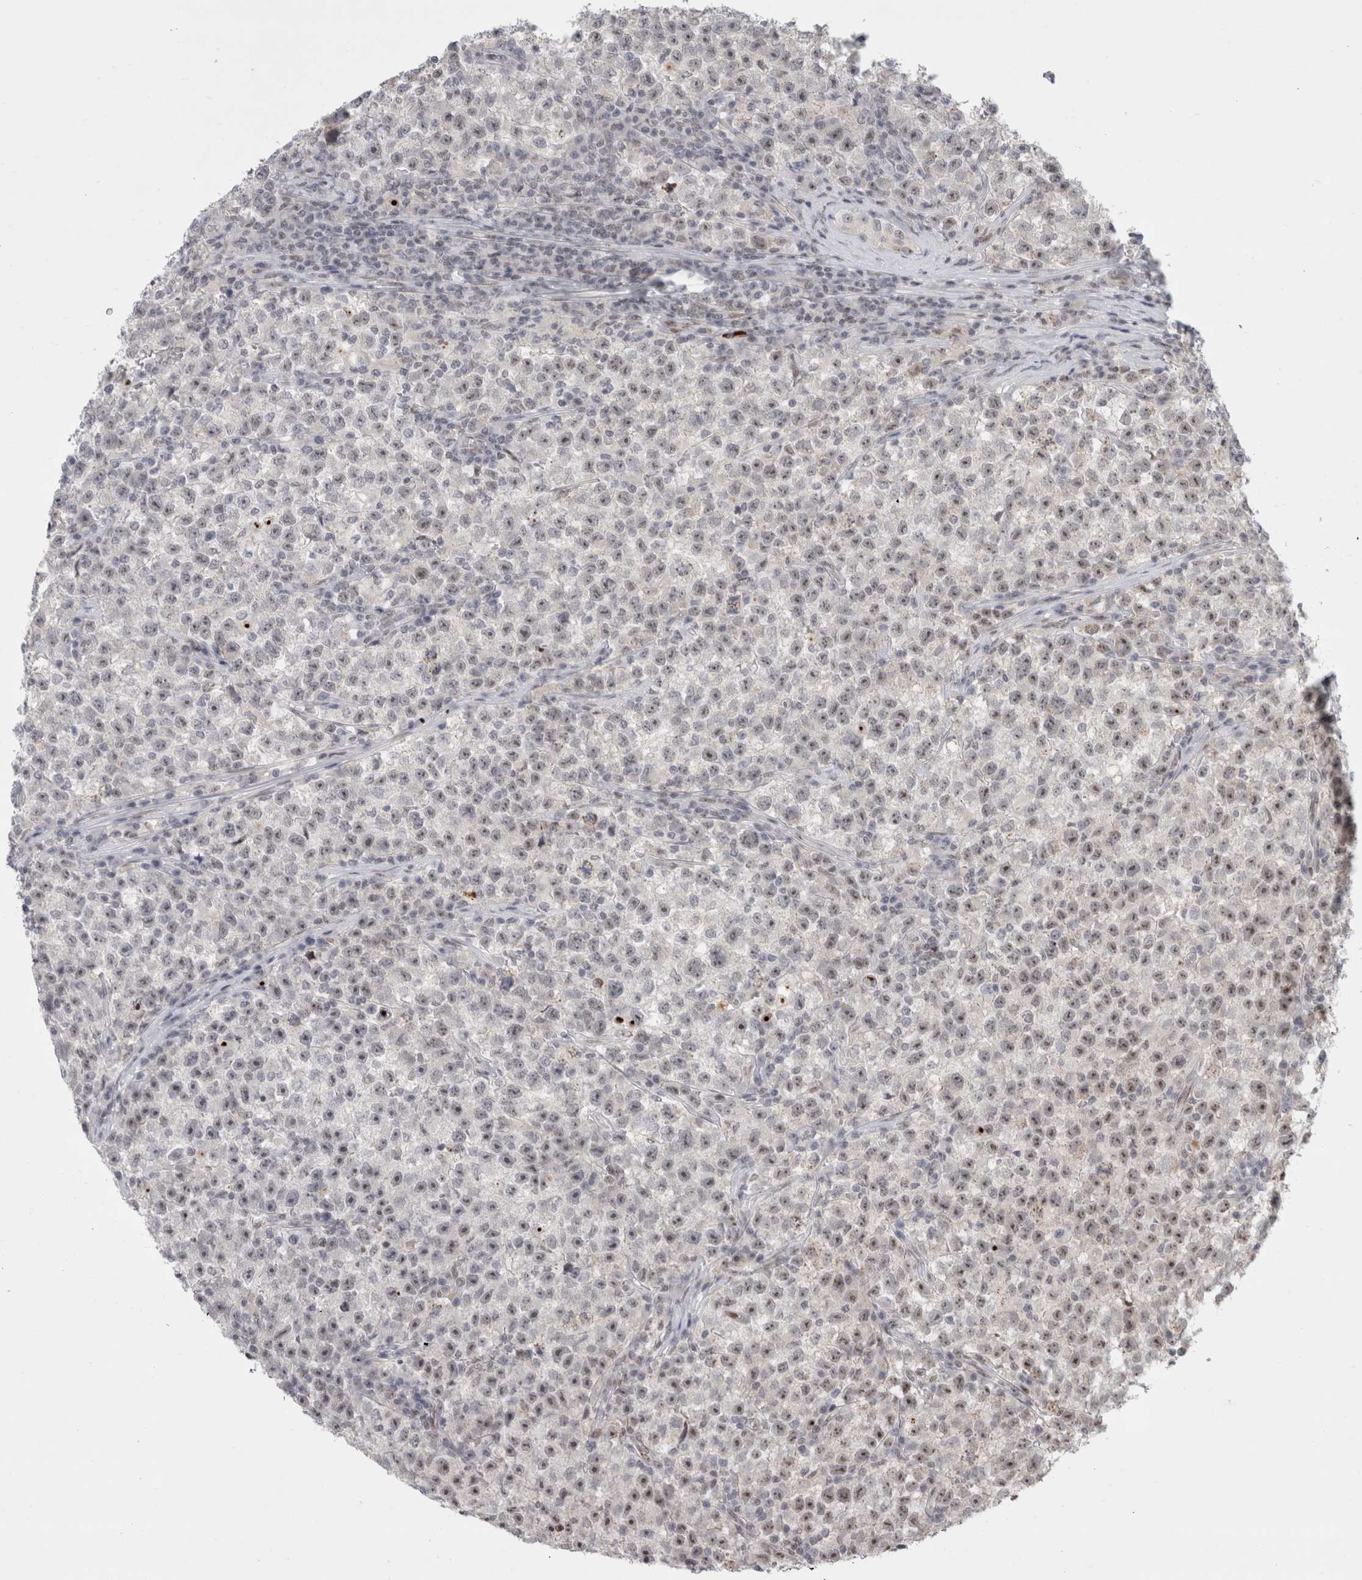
{"staining": {"intensity": "weak", "quantity": "<25%", "location": "nuclear"}, "tissue": "testis cancer", "cell_type": "Tumor cells", "image_type": "cancer", "snomed": [{"axis": "morphology", "description": "Seminoma, NOS"}, {"axis": "topography", "description": "Testis"}], "caption": "Photomicrograph shows no significant protein expression in tumor cells of testis seminoma.", "gene": "SENP6", "patient": {"sex": "male", "age": 22}}